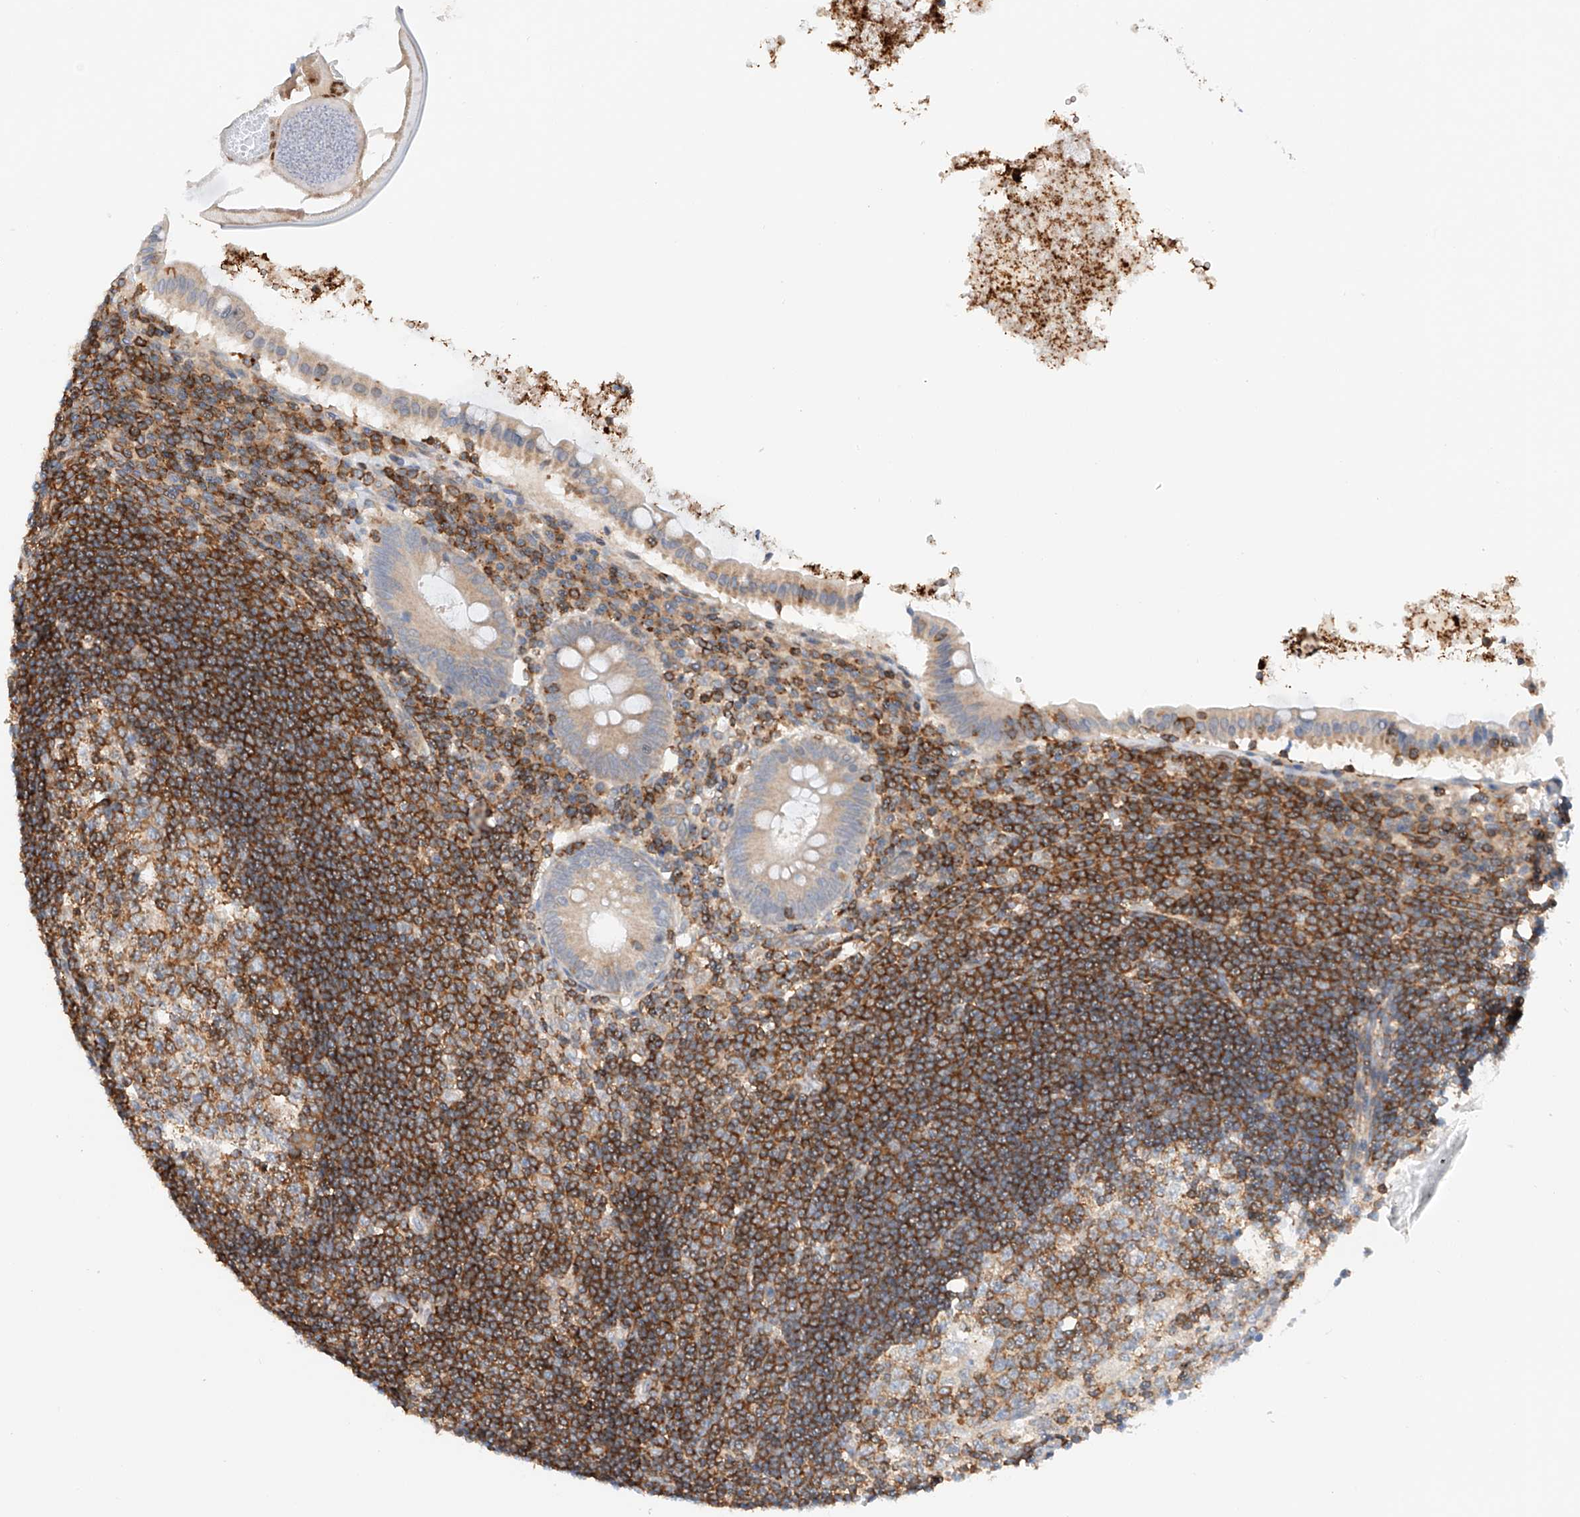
{"staining": {"intensity": "weak", "quantity": ">75%", "location": "cytoplasmic/membranous"}, "tissue": "appendix", "cell_type": "Glandular cells", "image_type": "normal", "snomed": [{"axis": "morphology", "description": "Normal tissue, NOS"}, {"axis": "topography", "description": "Appendix"}], "caption": "Appendix stained with DAB (3,3'-diaminobenzidine) IHC shows low levels of weak cytoplasmic/membranous staining in about >75% of glandular cells.", "gene": "MFN2", "patient": {"sex": "female", "age": 54}}